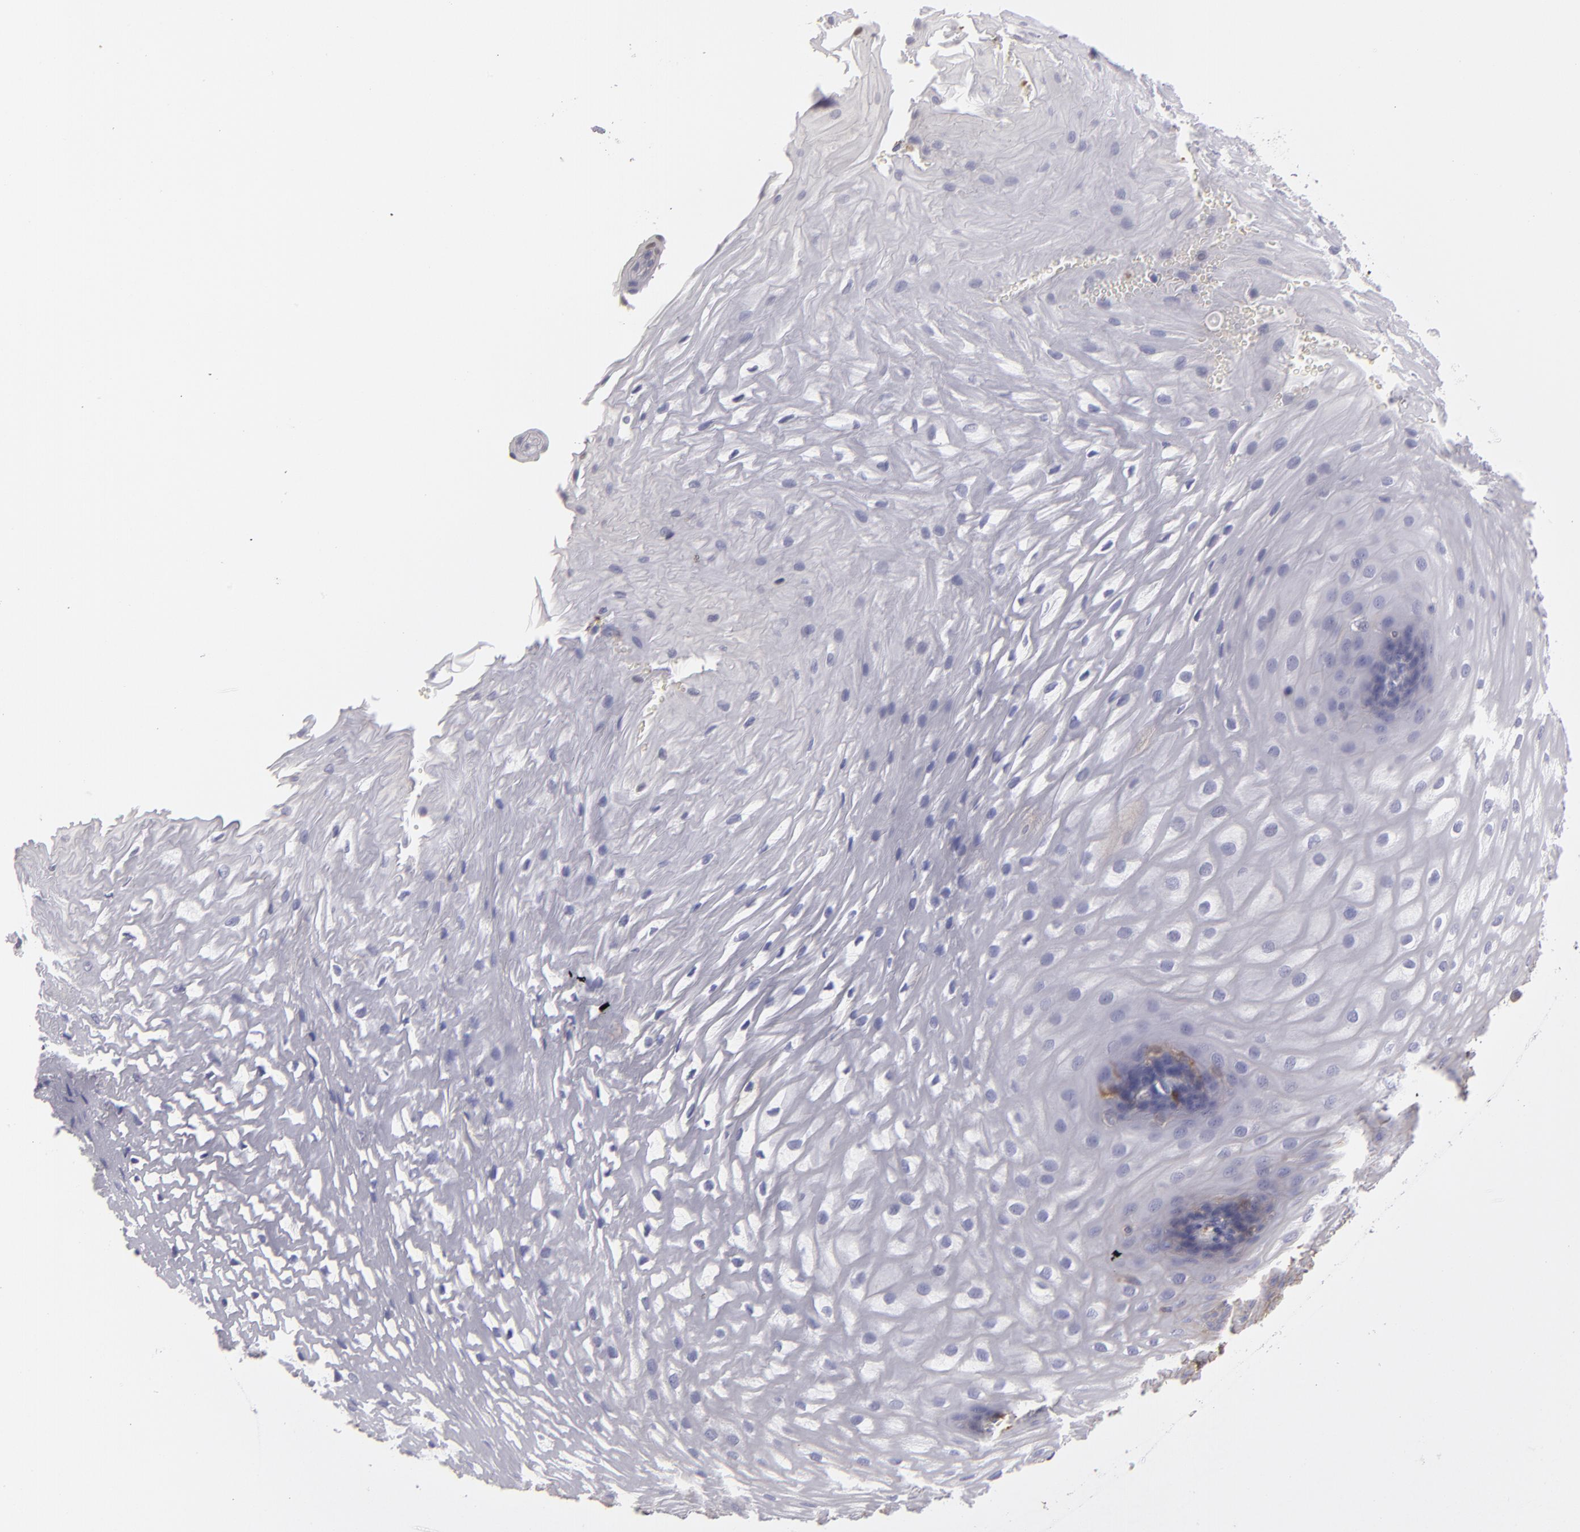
{"staining": {"intensity": "negative", "quantity": "none", "location": "none"}, "tissue": "esophagus", "cell_type": "Squamous epithelial cells", "image_type": "normal", "snomed": [{"axis": "morphology", "description": "Normal tissue, NOS"}, {"axis": "morphology", "description": "Adenocarcinoma, NOS"}, {"axis": "topography", "description": "Esophagus"}, {"axis": "topography", "description": "Stomach"}], "caption": "DAB (3,3'-diaminobenzidine) immunohistochemical staining of normal human esophagus displays no significant staining in squamous epithelial cells.", "gene": "SERPINA1", "patient": {"sex": "male", "age": 62}}